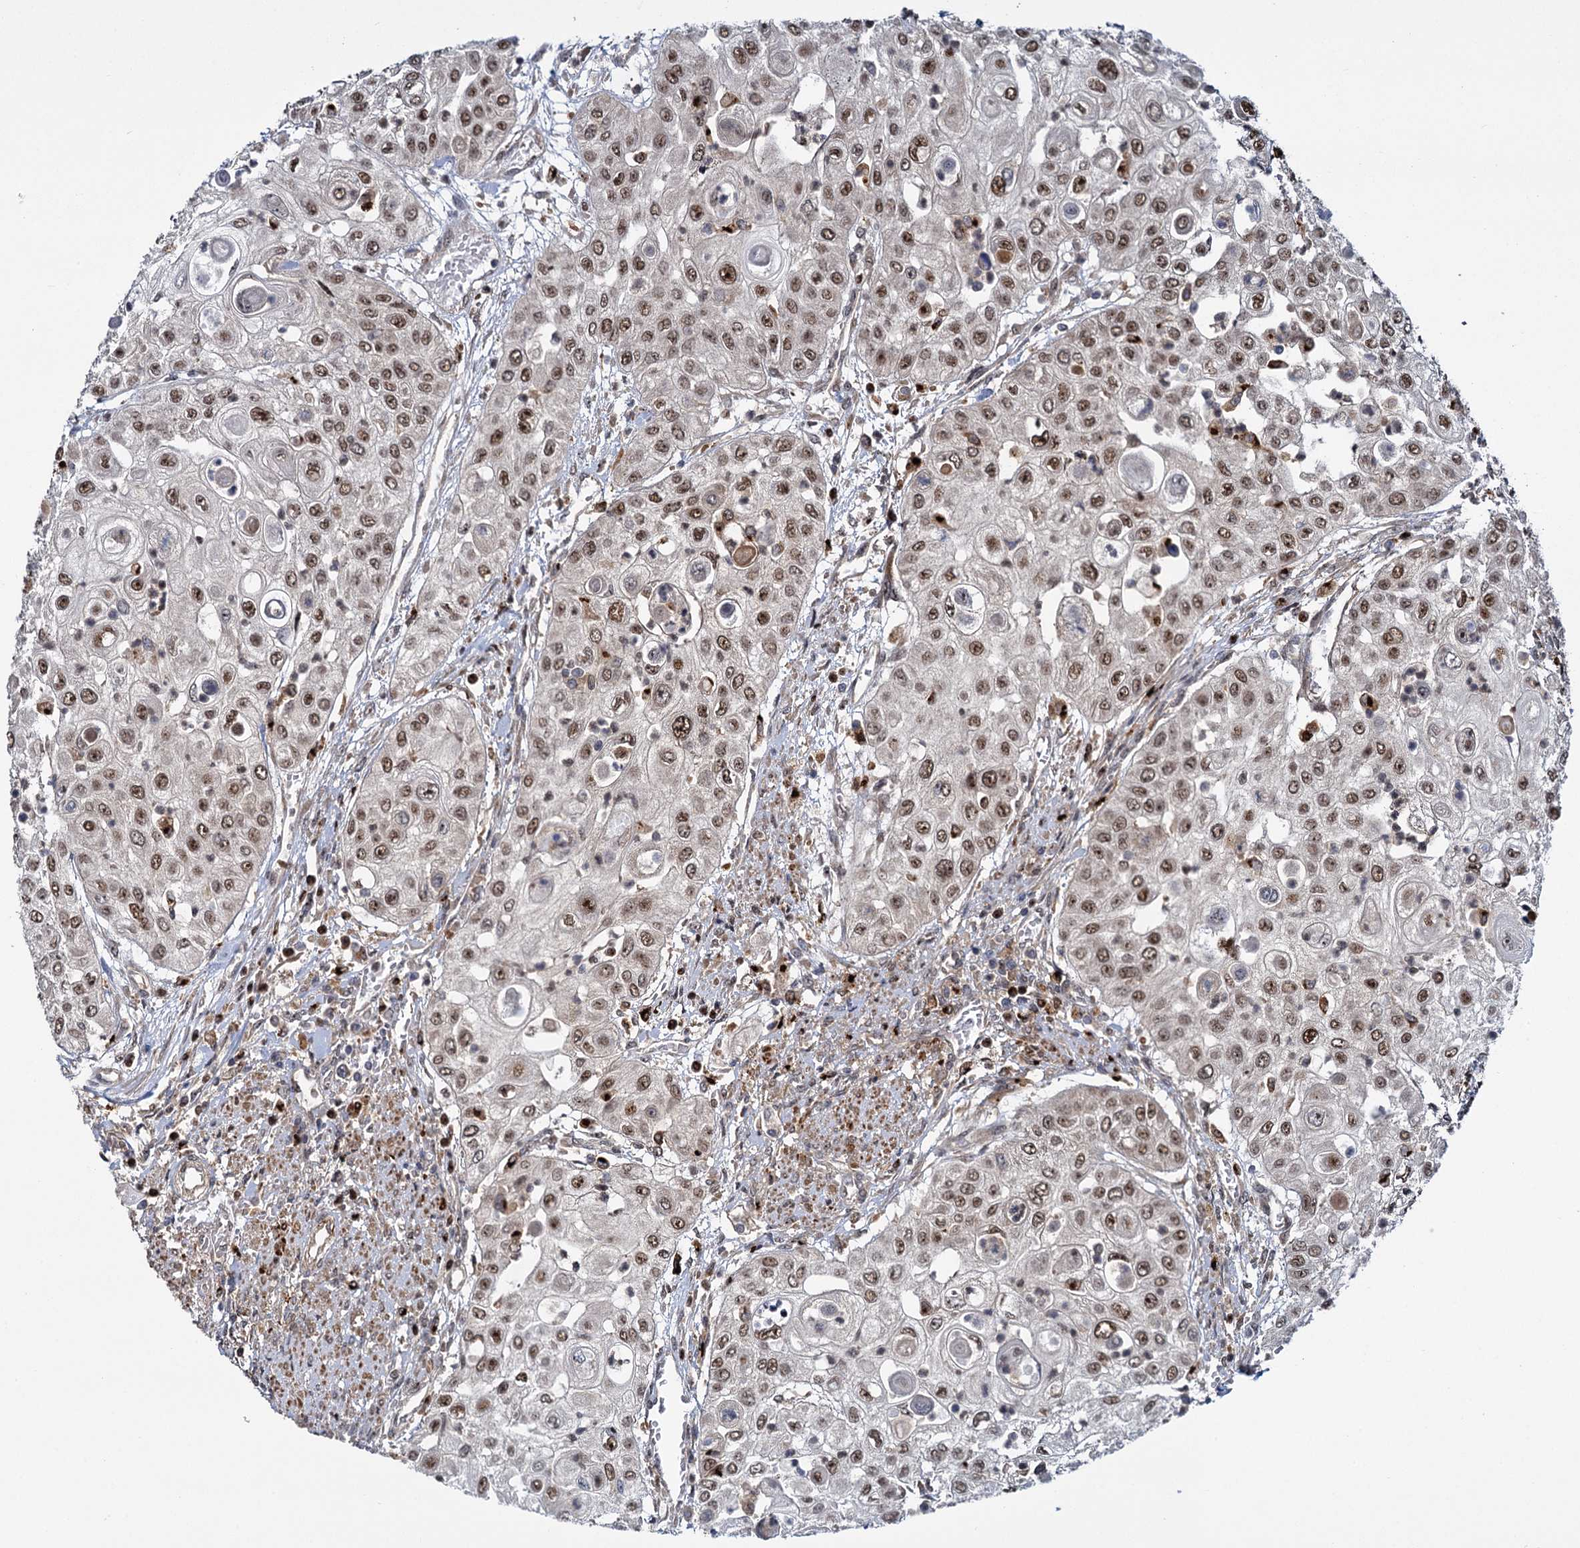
{"staining": {"intensity": "moderate", "quantity": ">75%", "location": "nuclear"}, "tissue": "urothelial cancer", "cell_type": "Tumor cells", "image_type": "cancer", "snomed": [{"axis": "morphology", "description": "Urothelial carcinoma, High grade"}, {"axis": "topography", "description": "Urinary bladder"}], "caption": "Human high-grade urothelial carcinoma stained with a brown dye shows moderate nuclear positive staining in approximately >75% of tumor cells.", "gene": "GAL3ST4", "patient": {"sex": "female", "age": 79}}